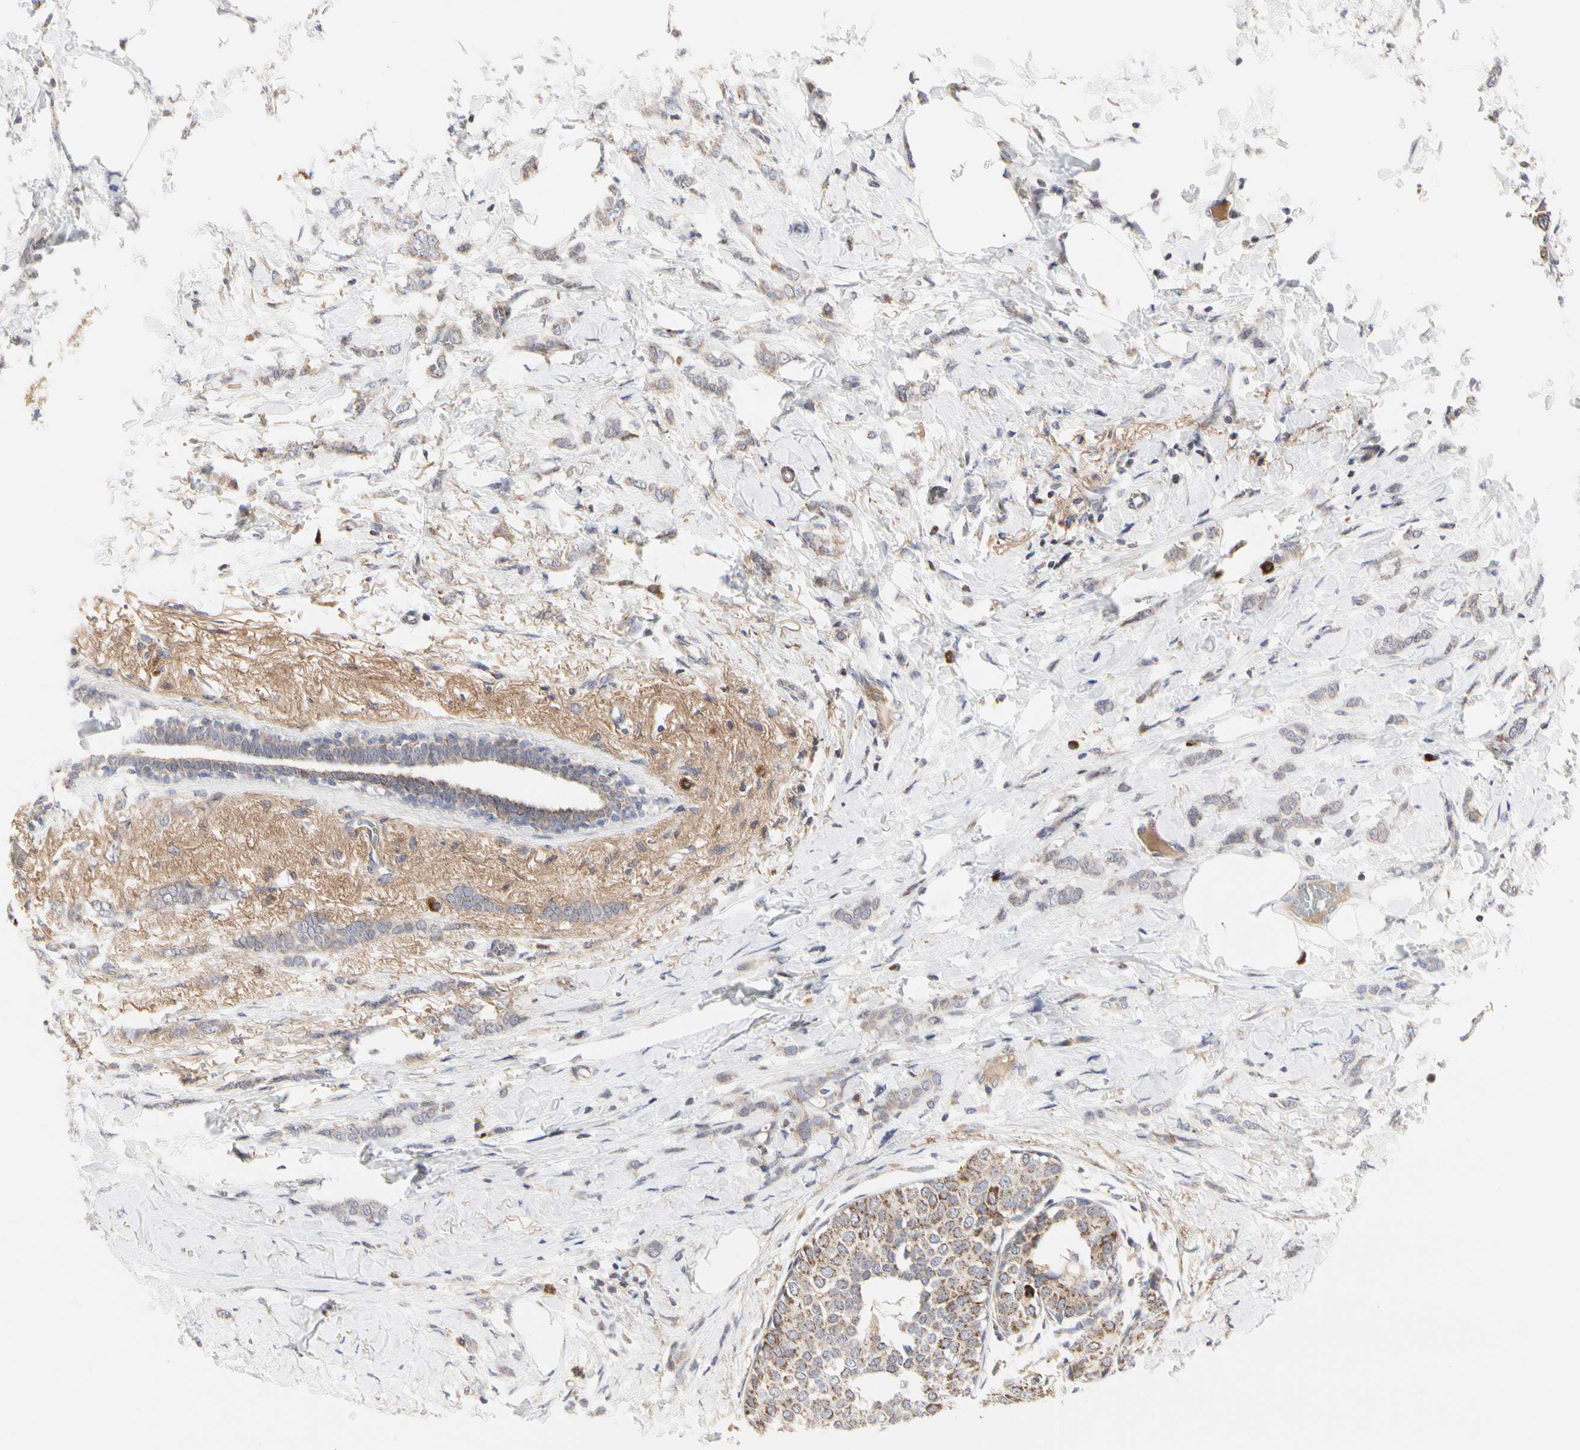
{"staining": {"intensity": "weak", "quantity": "25%-75%", "location": "cytoplasmic/membranous"}, "tissue": "breast cancer", "cell_type": "Tumor cells", "image_type": "cancer", "snomed": [{"axis": "morphology", "description": "Lobular carcinoma, in situ"}, {"axis": "morphology", "description": "Lobular carcinoma"}, {"axis": "topography", "description": "Breast"}], "caption": "A brown stain highlights weak cytoplasmic/membranous staining of a protein in breast lobular carcinoma in situ tumor cells.", "gene": "TSKU", "patient": {"sex": "female", "age": 41}}